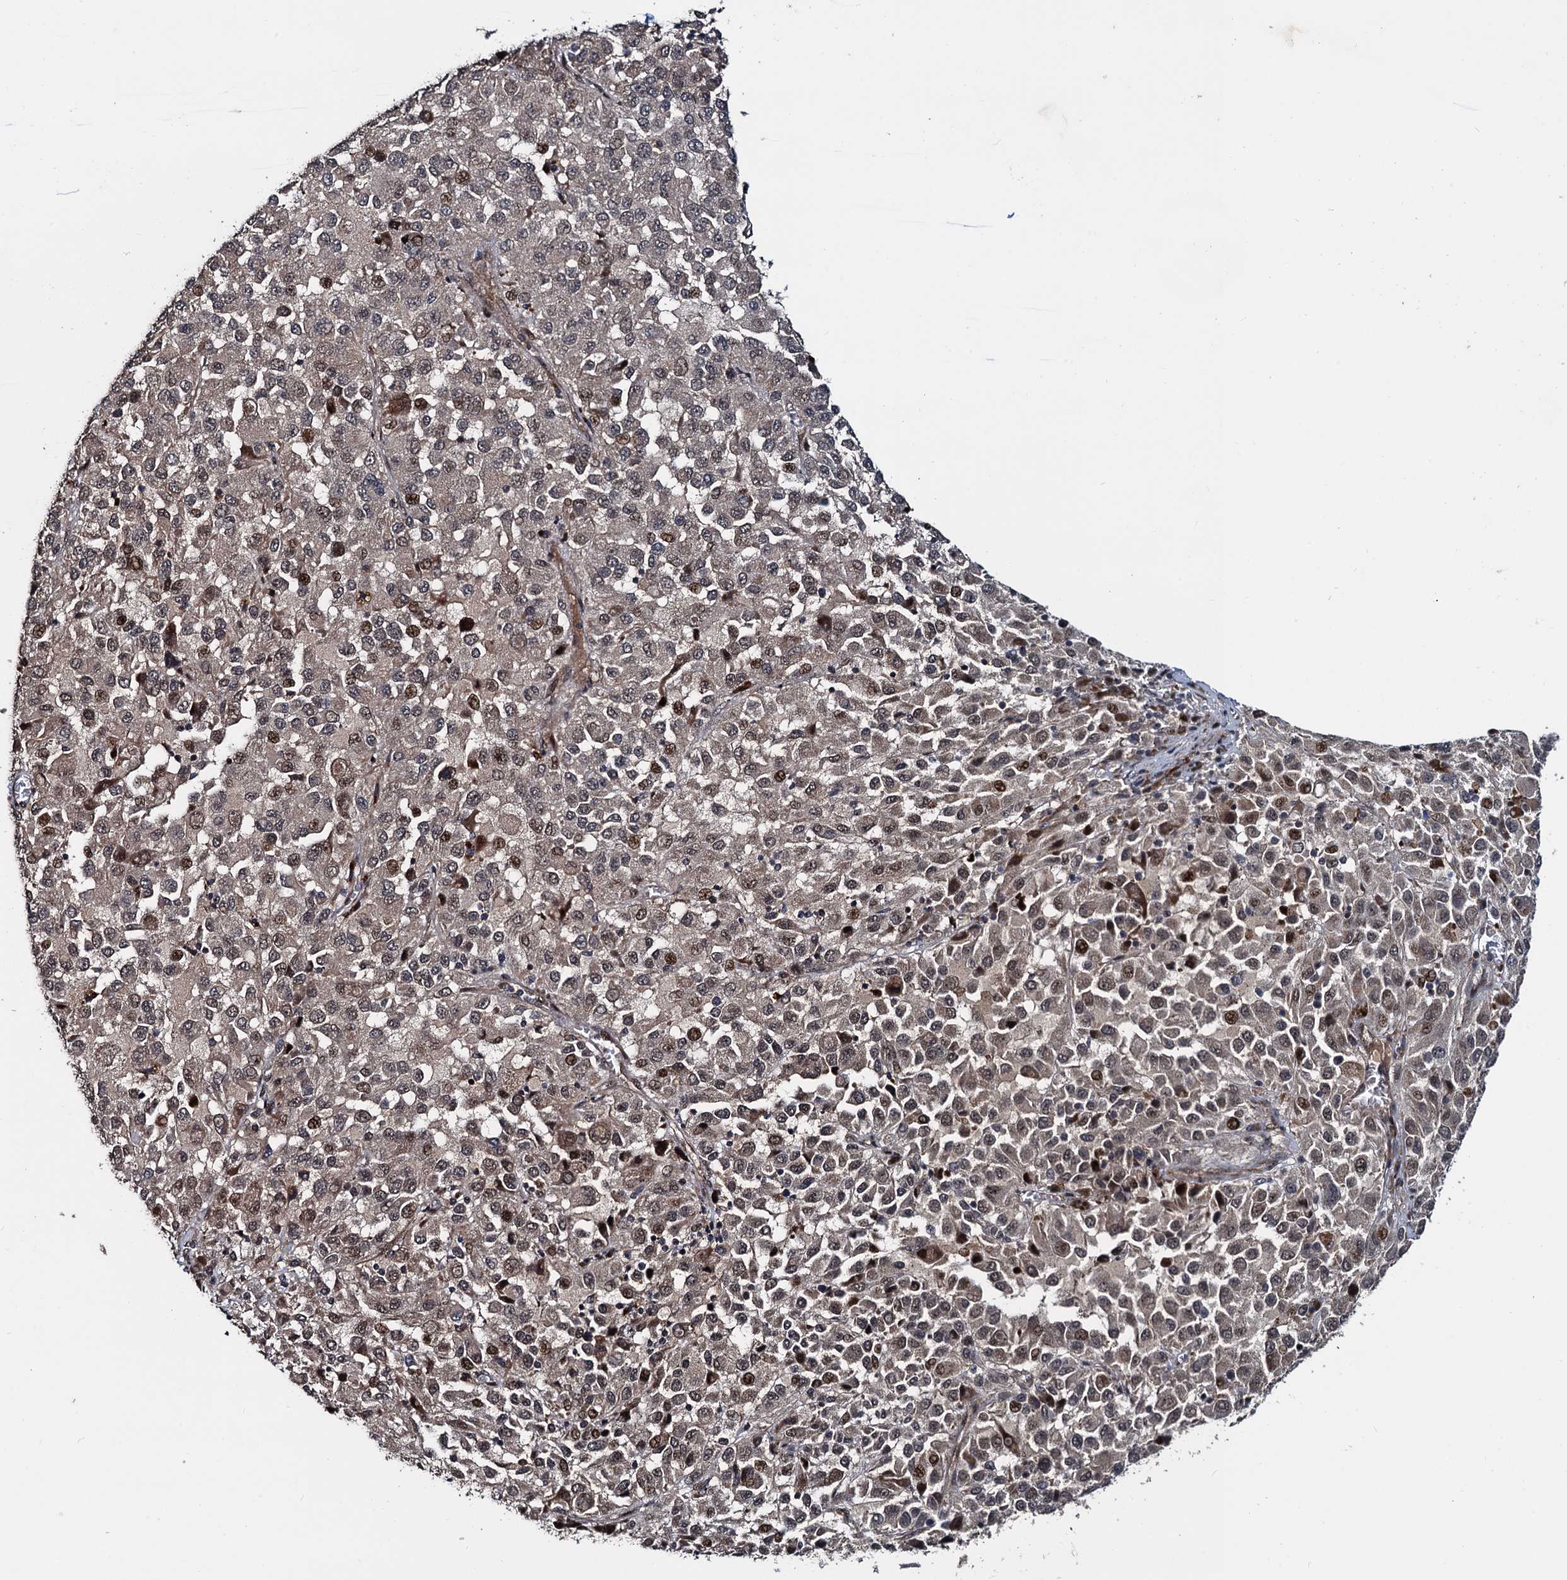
{"staining": {"intensity": "moderate", "quantity": "25%-75%", "location": "nuclear"}, "tissue": "melanoma", "cell_type": "Tumor cells", "image_type": "cancer", "snomed": [{"axis": "morphology", "description": "Malignant melanoma, Metastatic site"}, {"axis": "topography", "description": "Lung"}], "caption": "Immunohistochemistry (IHC) (DAB (3,3'-diaminobenzidine)) staining of human malignant melanoma (metastatic site) shows moderate nuclear protein positivity in about 25%-75% of tumor cells.", "gene": "ATOSA", "patient": {"sex": "male", "age": 64}}